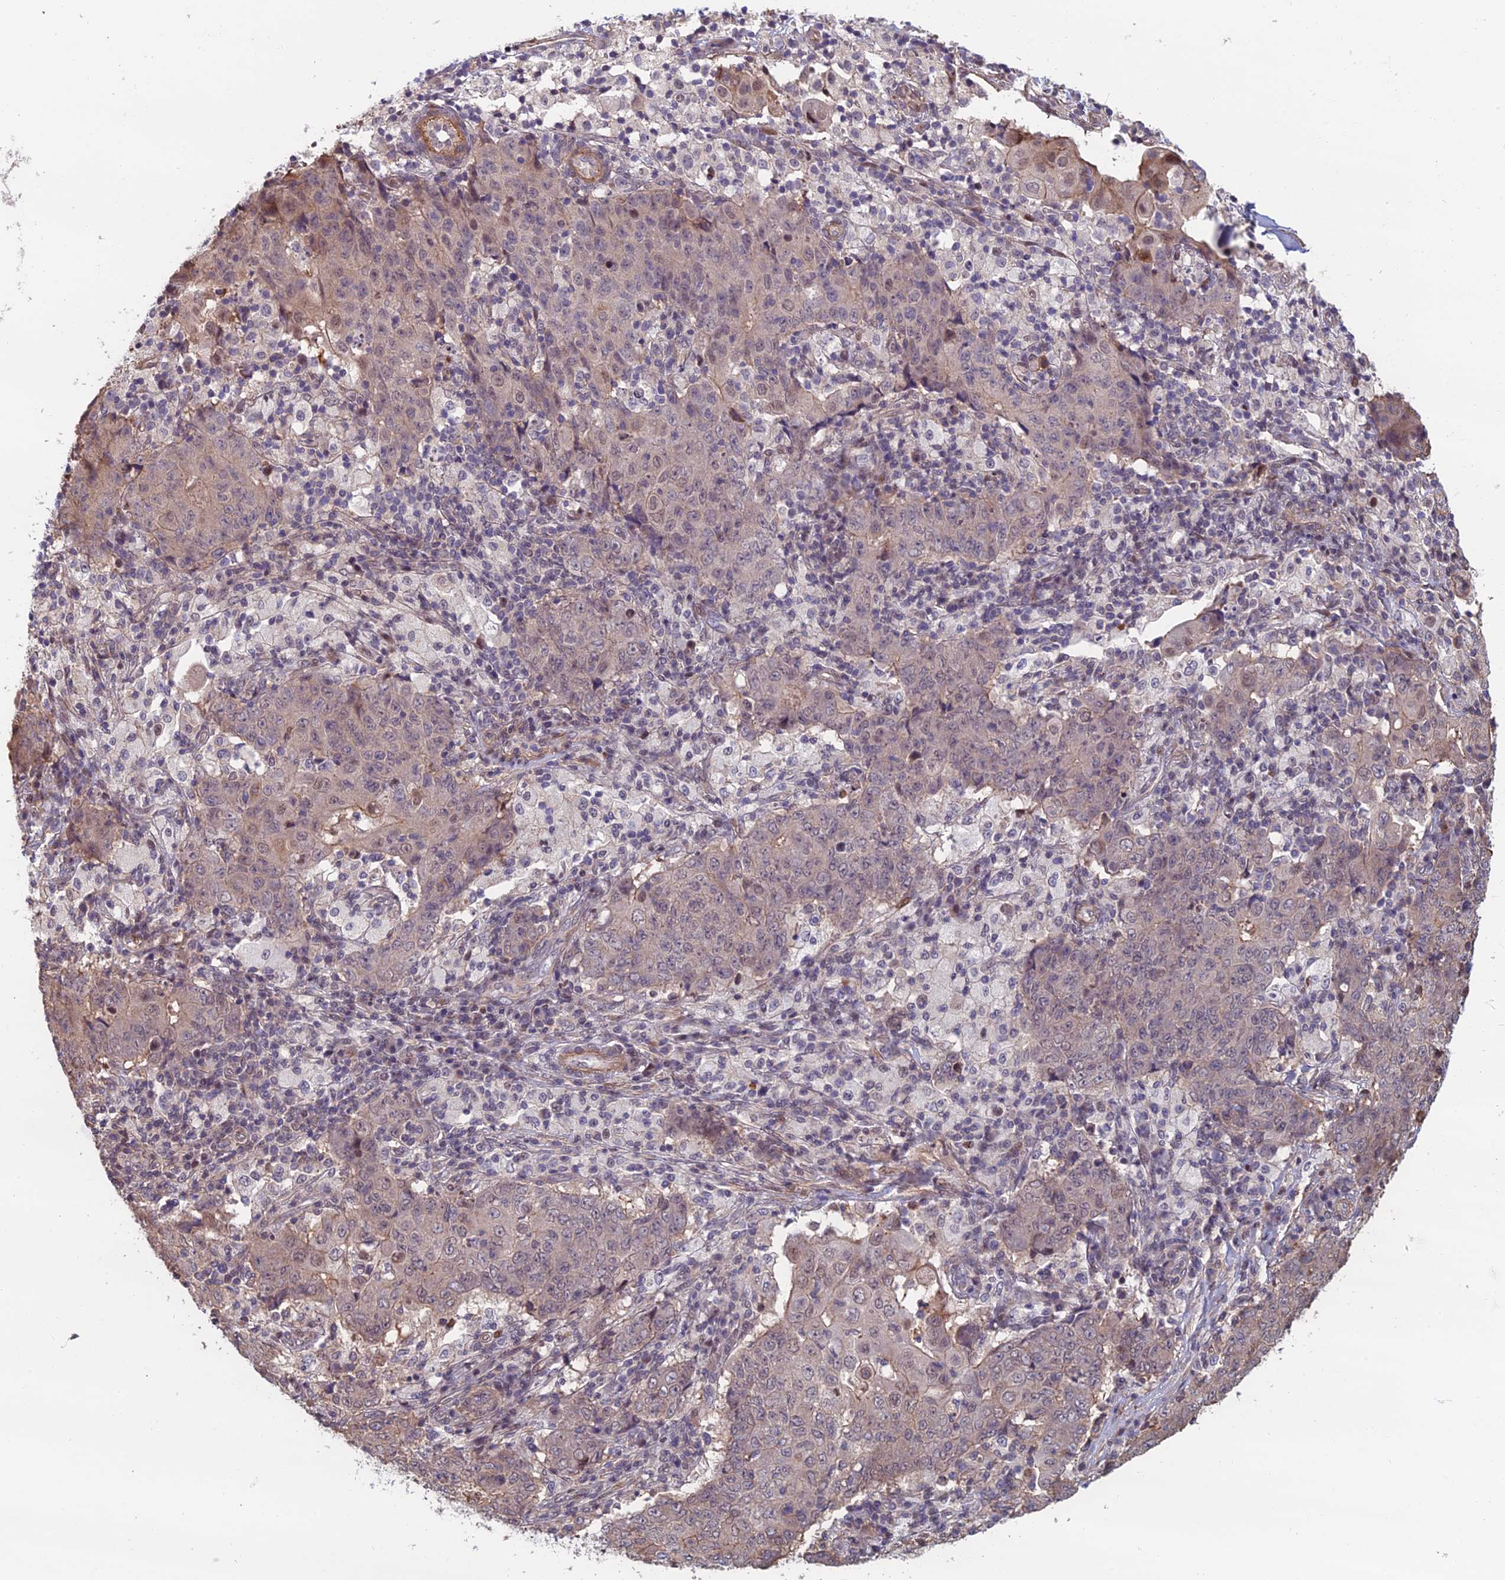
{"staining": {"intensity": "negative", "quantity": "none", "location": "none"}, "tissue": "ovarian cancer", "cell_type": "Tumor cells", "image_type": "cancer", "snomed": [{"axis": "morphology", "description": "Carcinoma, endometroid"}, {"axis": "topography", "description": "Ovary"}], "caption": "Tumor cells are negative for protein expression in human ovarian cancer.", "gene": "CCDC183", "patient": {"sex": "female", "age": 42}}